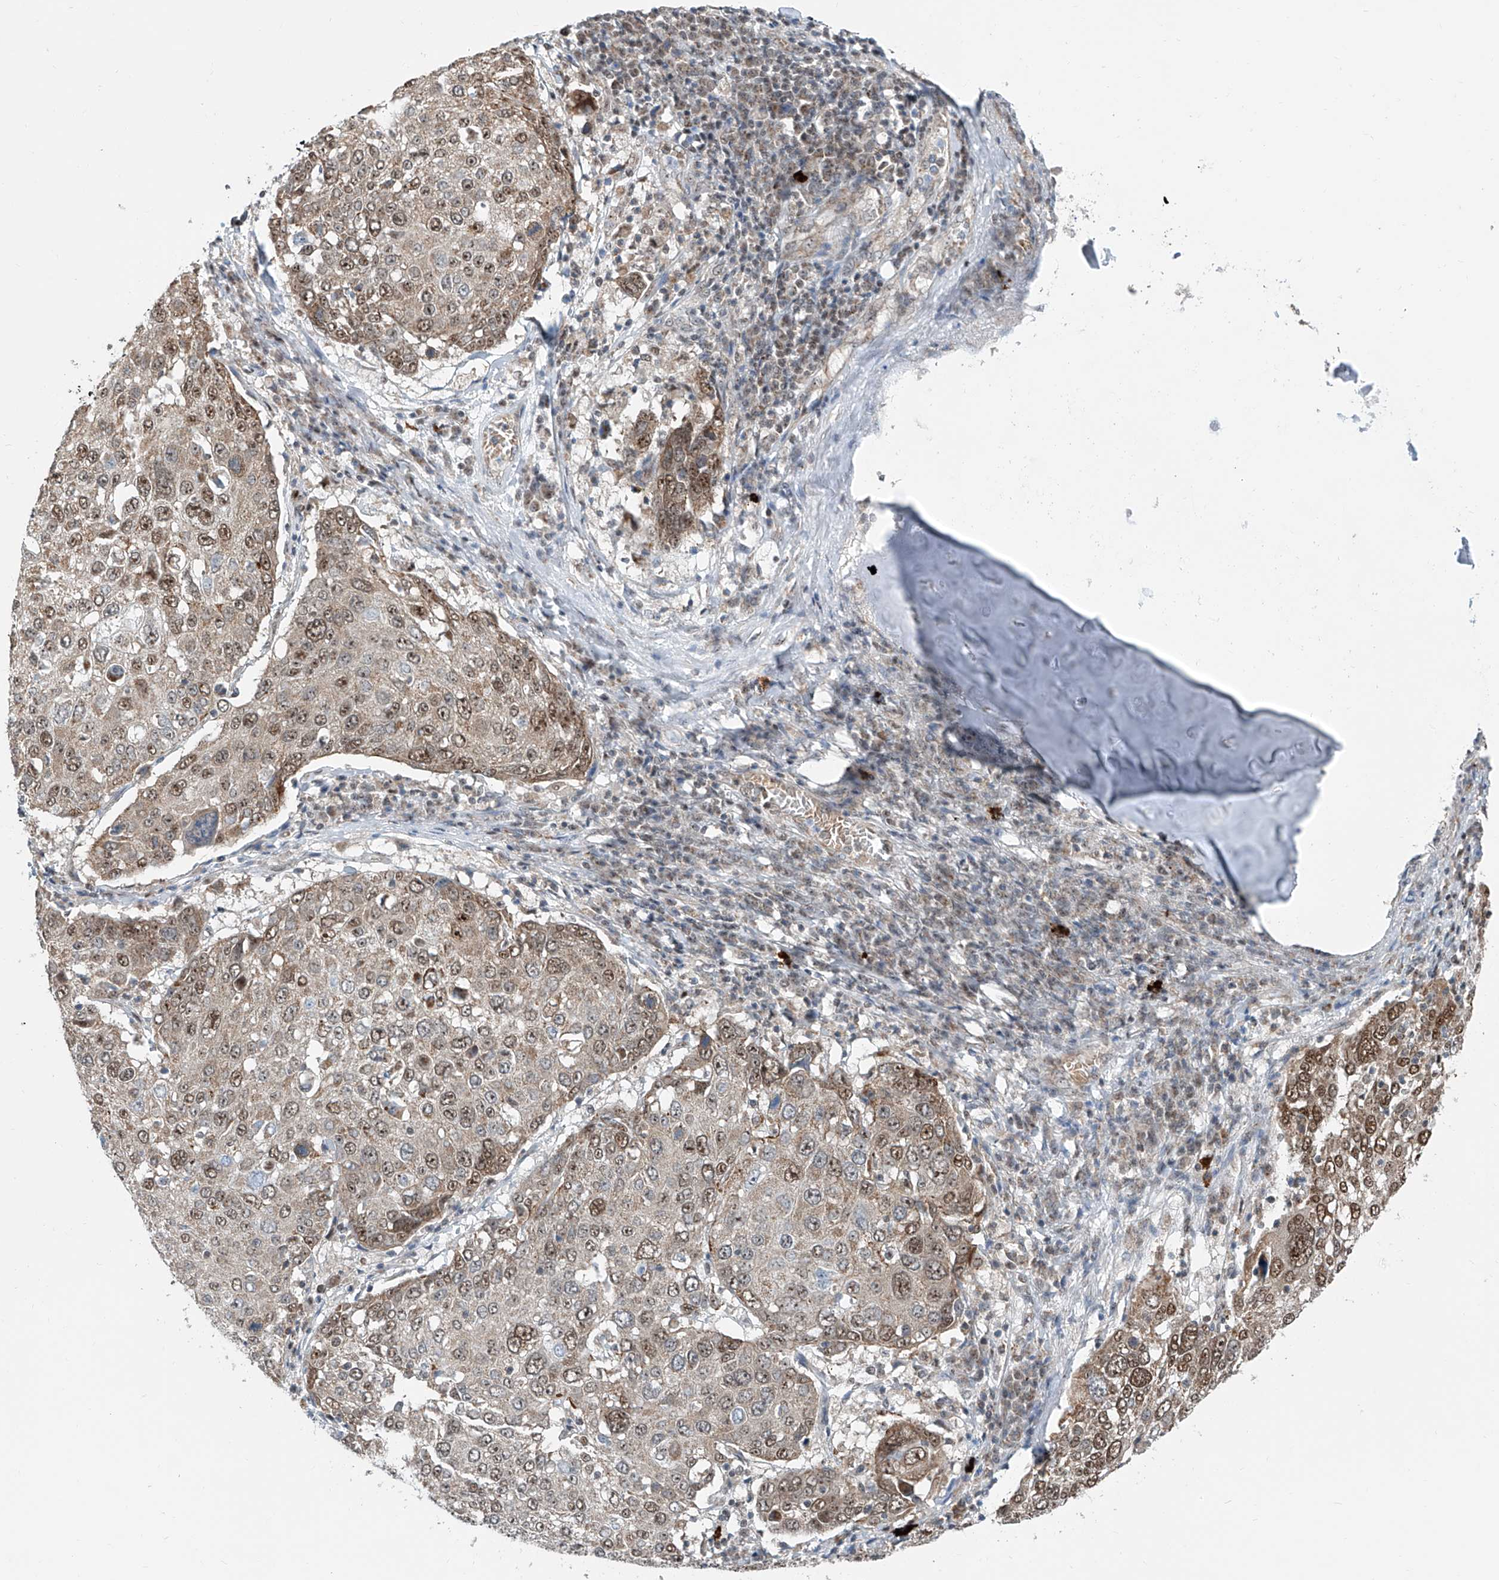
{"staining": {"intensity": "moderate", "quantity": ">75%", "location": "cytoplasmic/membranous,nuclear"}, "tissue": "lung cancer", "cell_type": "Tumor cells", "image_type": "cancer", "snomed": [{"axis": "morphology", "description": "Squamous cell carcinoma, NOS"}, {"axis": "topography", "description": "Lung"}], "caption": "Moderate cytoplasmic/membranous and nuclear positivity for a protein is present in about >75% of tumor cells of squamous cell carcinoma (lung) using immunohistochemistry.", "gene": "SDE2", "patient": {"sex": "male", "age": 65}}